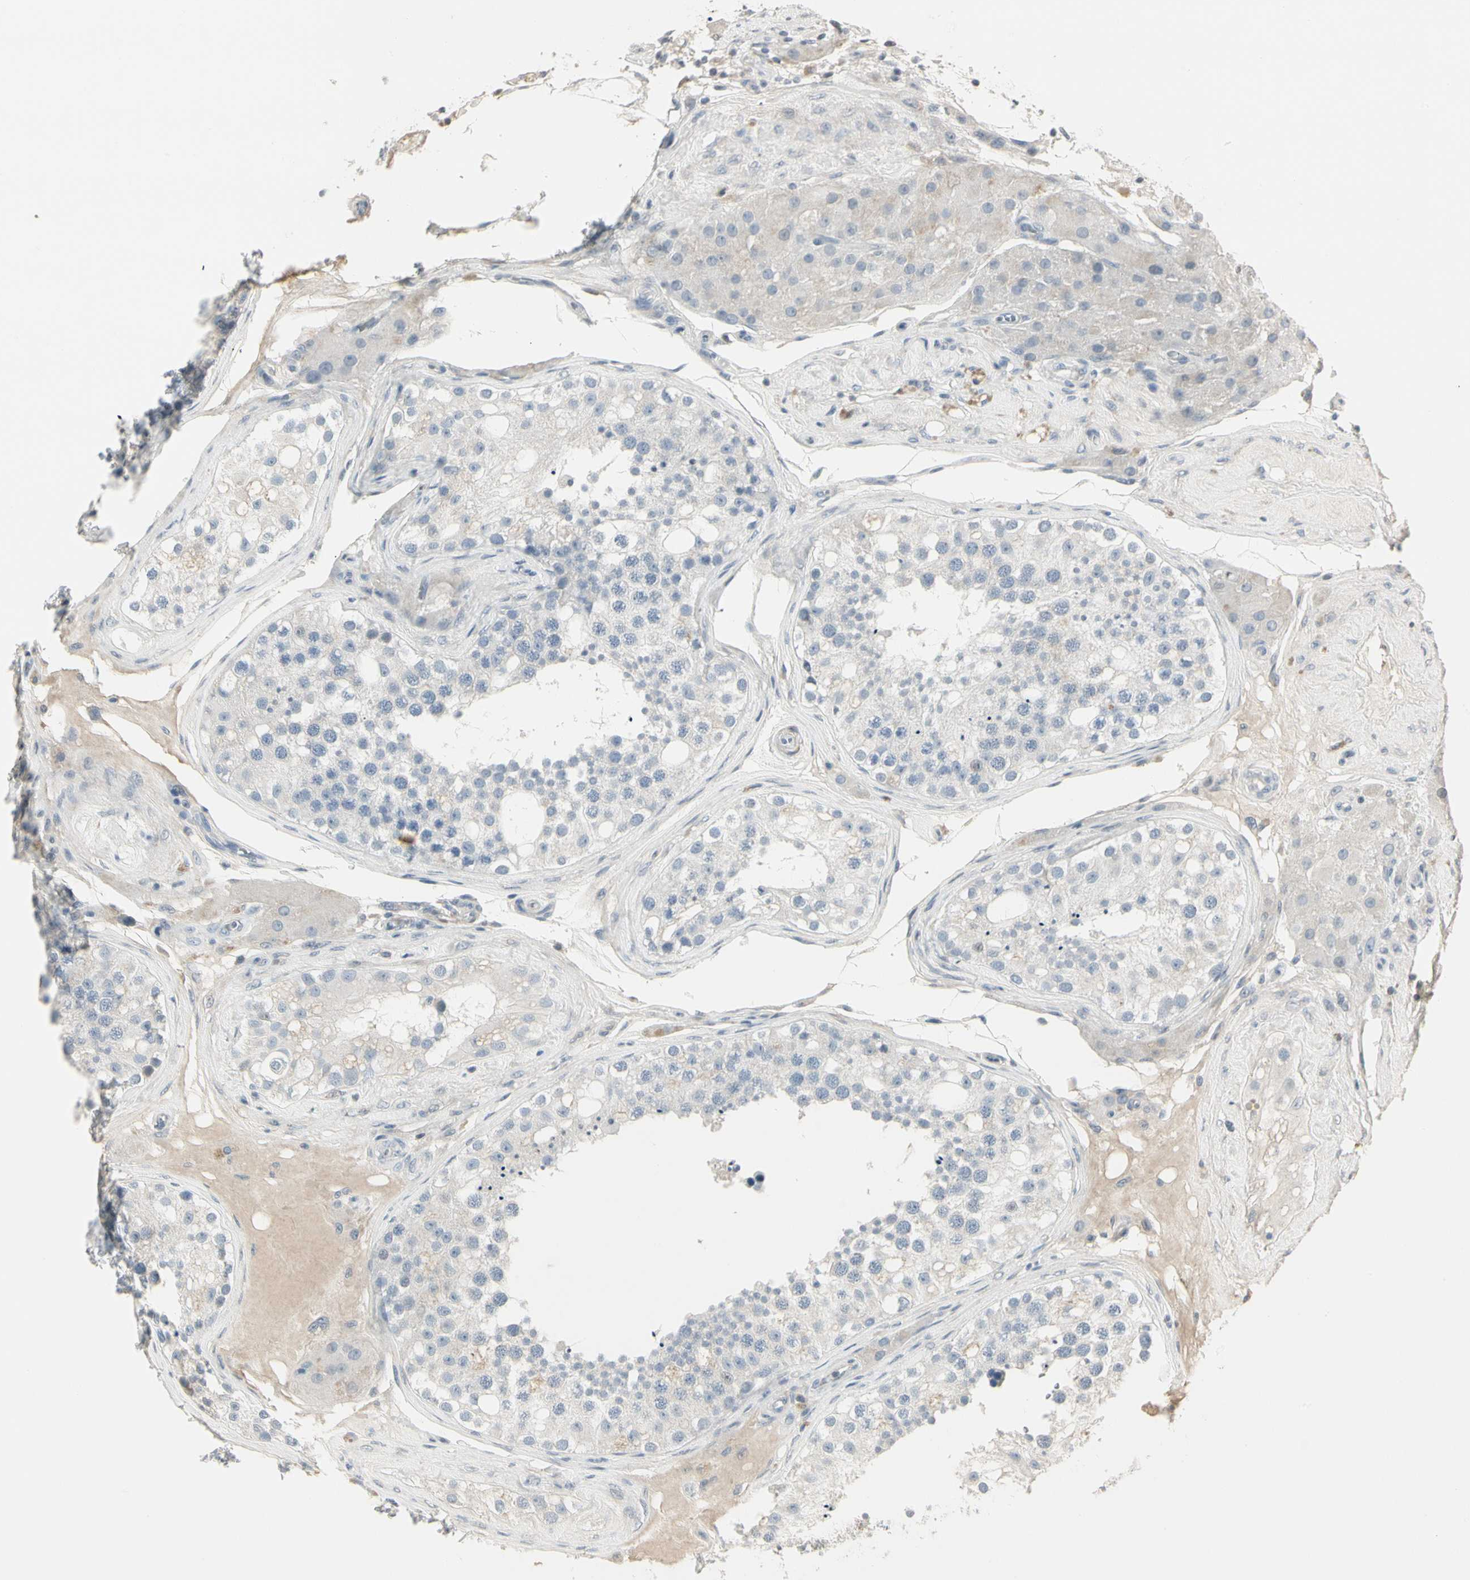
{"staining": {"intensity": "negative", "quantity": "none", "location": "none"}, "tissue": "testis", "cell_type": "Cells in seminiferous ducts", "image_type": "normal", "snomed": [{"axis": "morphology", "description": "Normal tissue, NOS"}, {"axis": "topography", "description": "Testis"}], "caption": "Photomicrograph shows no significant protein positivity in cells in seminiferous ducts of benign testis.", "gene": "DMPK", "patient": {"sex": "male", "age": 68}}